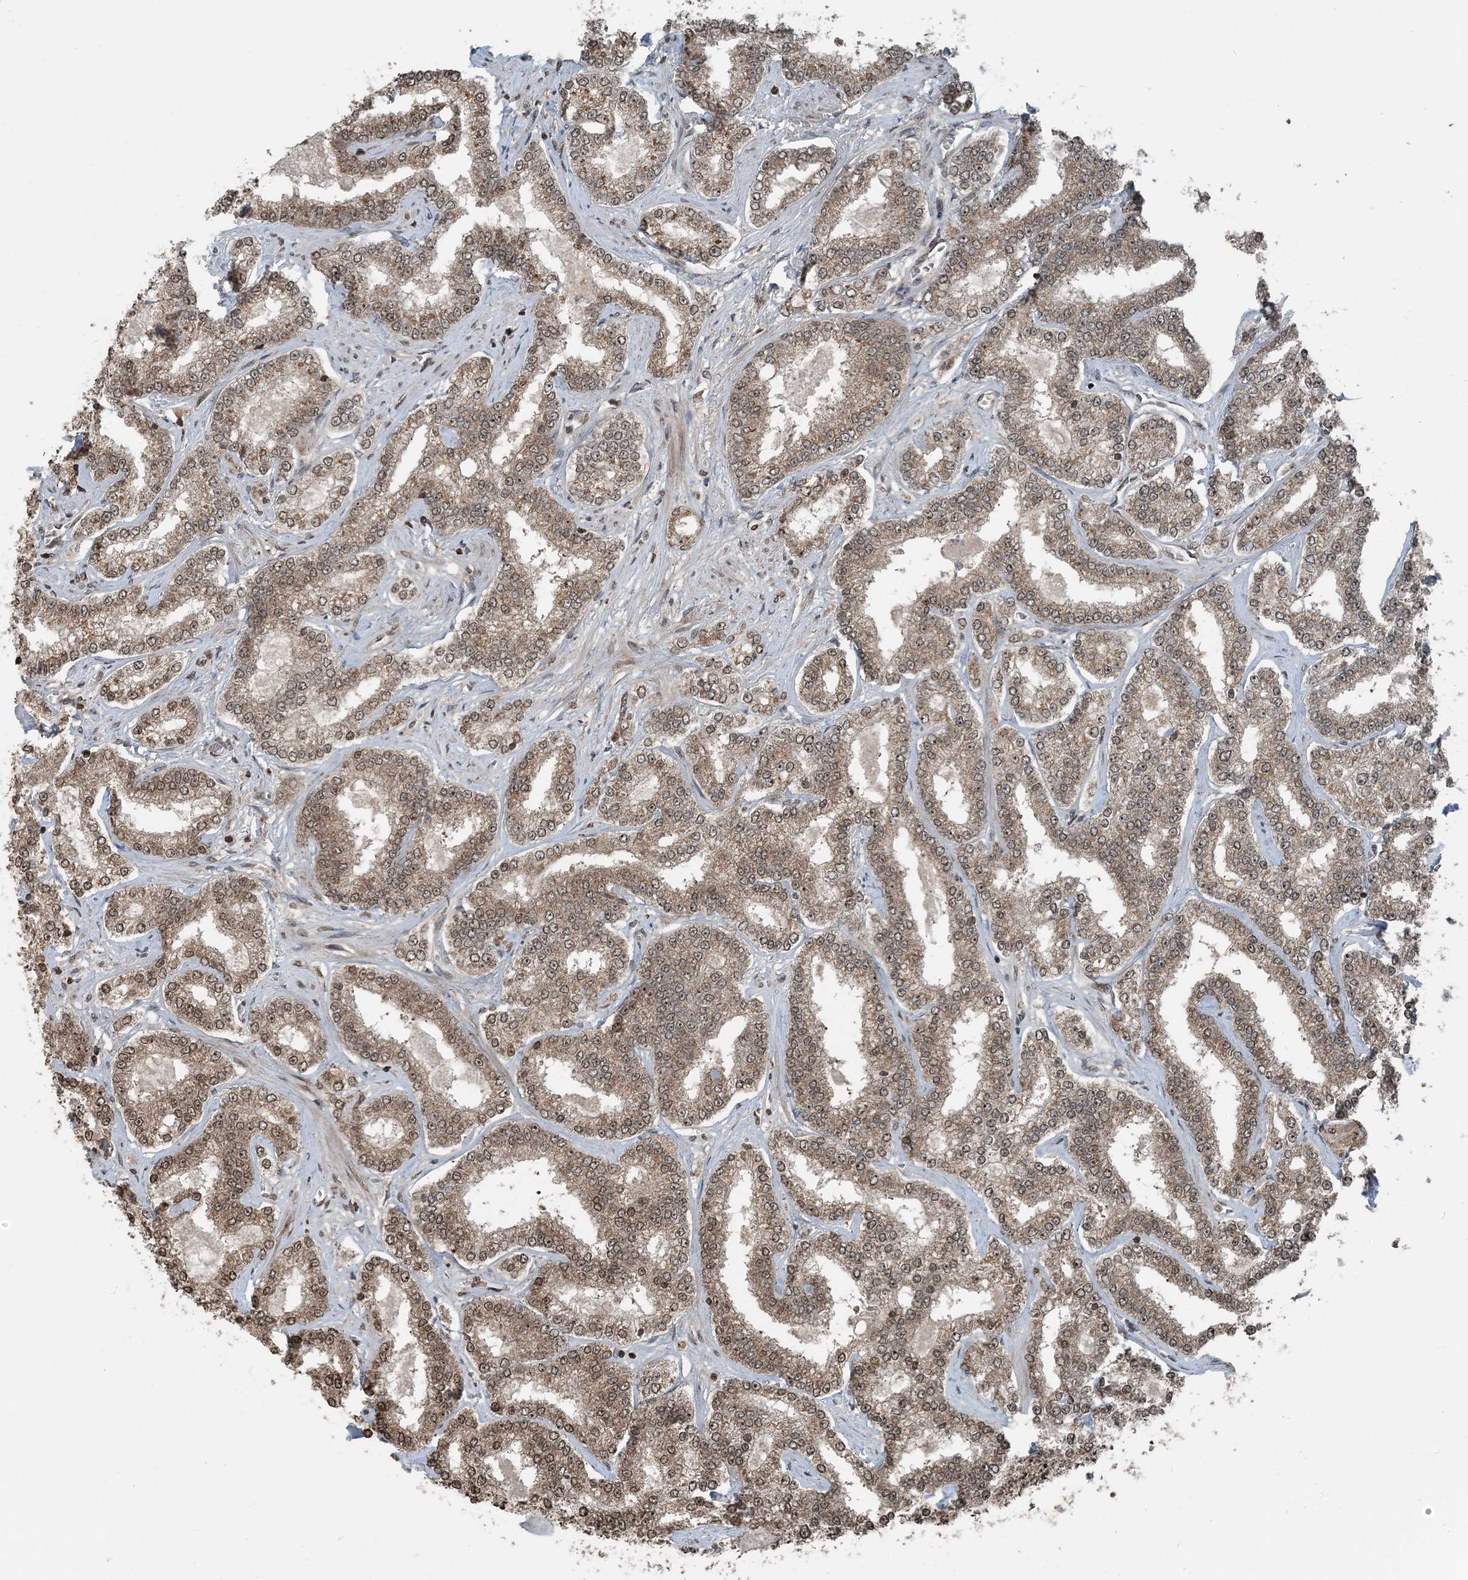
{"staining": {"intensity": "moderate", "quantity": ">75%", "location": "cytoplasmic/membranous,nuclear"}, "tissue": "prostate cancer", "cell_type": "Tumor cells", "image_type": "cancer", "snomed": [{"axis": "morphology", "description": "Normal tissue, NOS"}, {"axis": "morphology", "description": "Adenocarcinoma, High grade"}, {"axis": "topography", "description": "Prostate"}], "caption": "High-power microscopy captured an immunohistochemistry (IHC) histopathology image of adenocarcinoma (high-grade) (prostate), revealing moderate cytoplasmic/membranous and nuclear expression in approximately >75% of tumor cells. (Brightfield microscopy of DAB IHC at high magnification).", "gene": "ZFAND2B", "patient": {"sex": "male", "age": 83}}